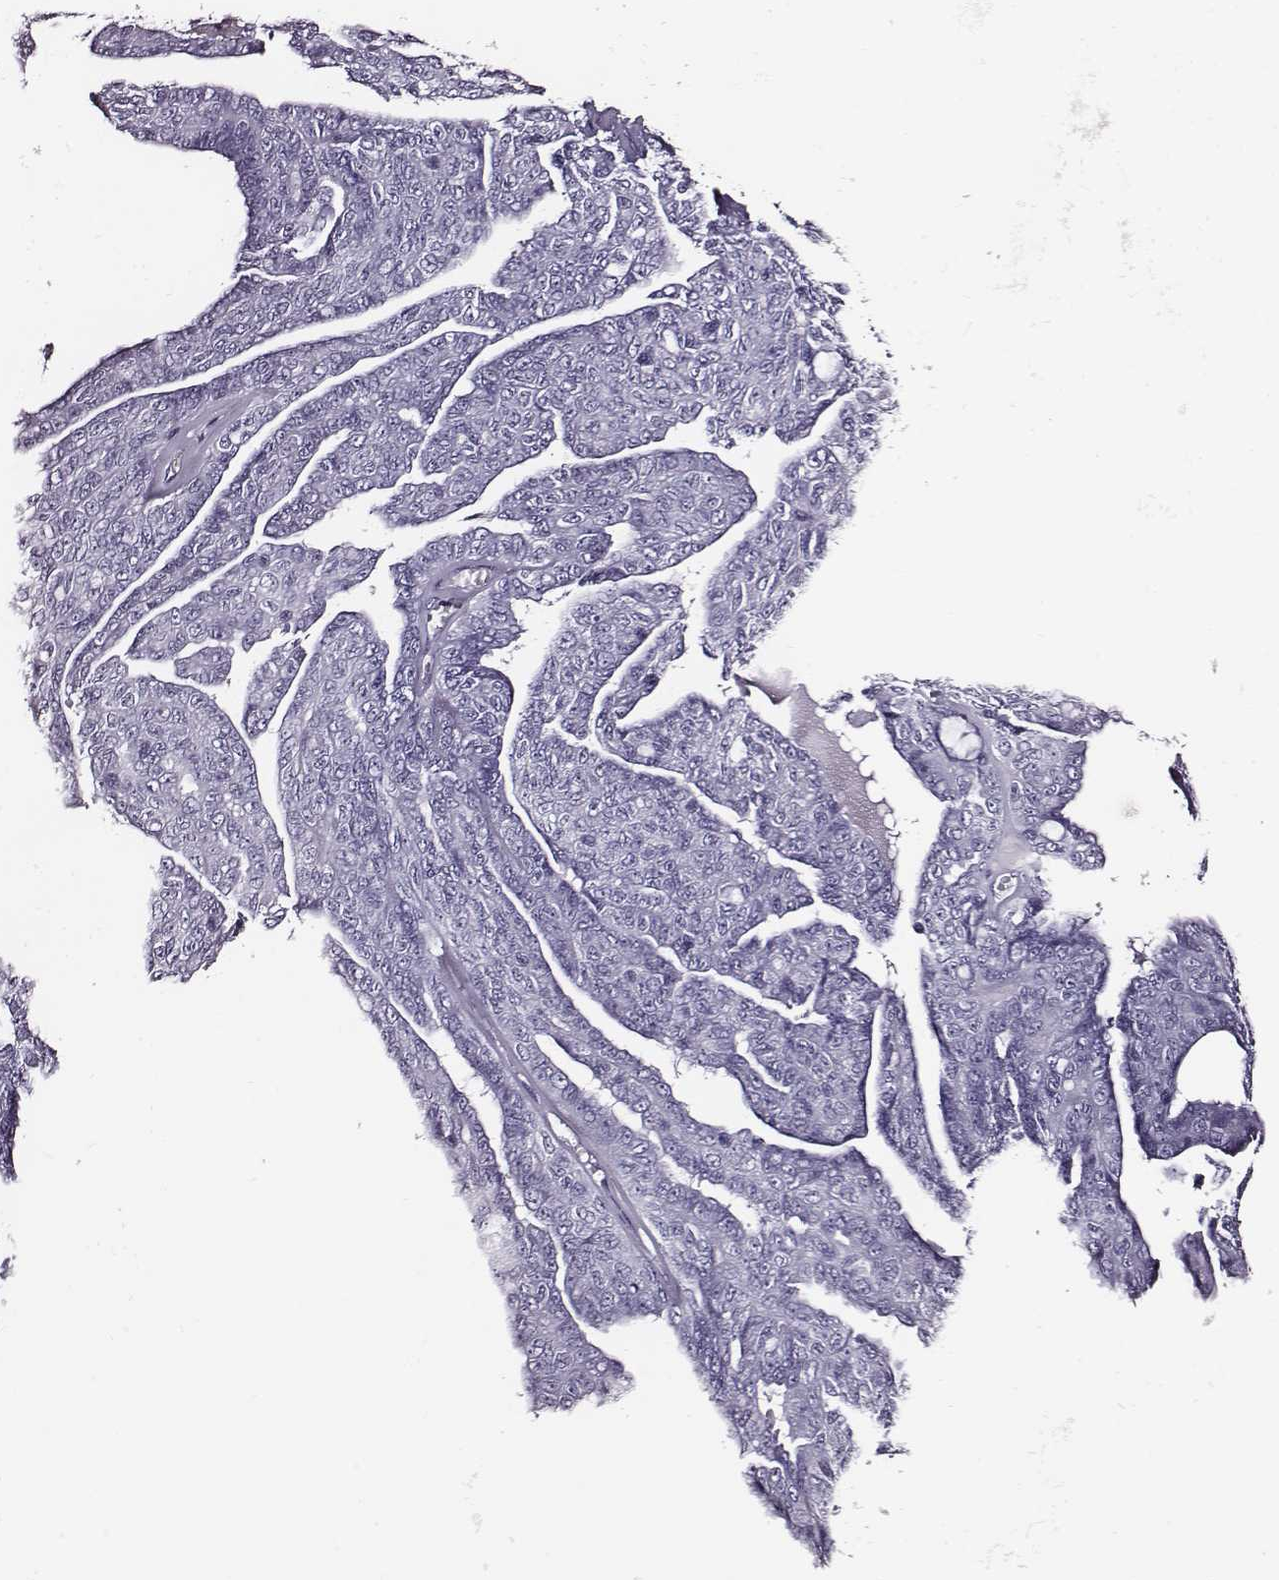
{"staining": {"intensity": "negative", "quantity": "none", "location": "none"}, "tissue": "ovarian cancer", "cell_type": "Tumor cells", "image_type": "cancer", "snomed": [{"axis": "morphology", "description": "Cystadenocarcinoma, serous, NOS"}, {"axis": "topography", "description": "Ovary"}], "caption": "Immunohistochemistry (IHC) image of ovarian cancer stained for a protein (brown), which shows no expression in tumor cells.", "gene": "DPEP1", "patient": {"sex": "female", "age": 71}}